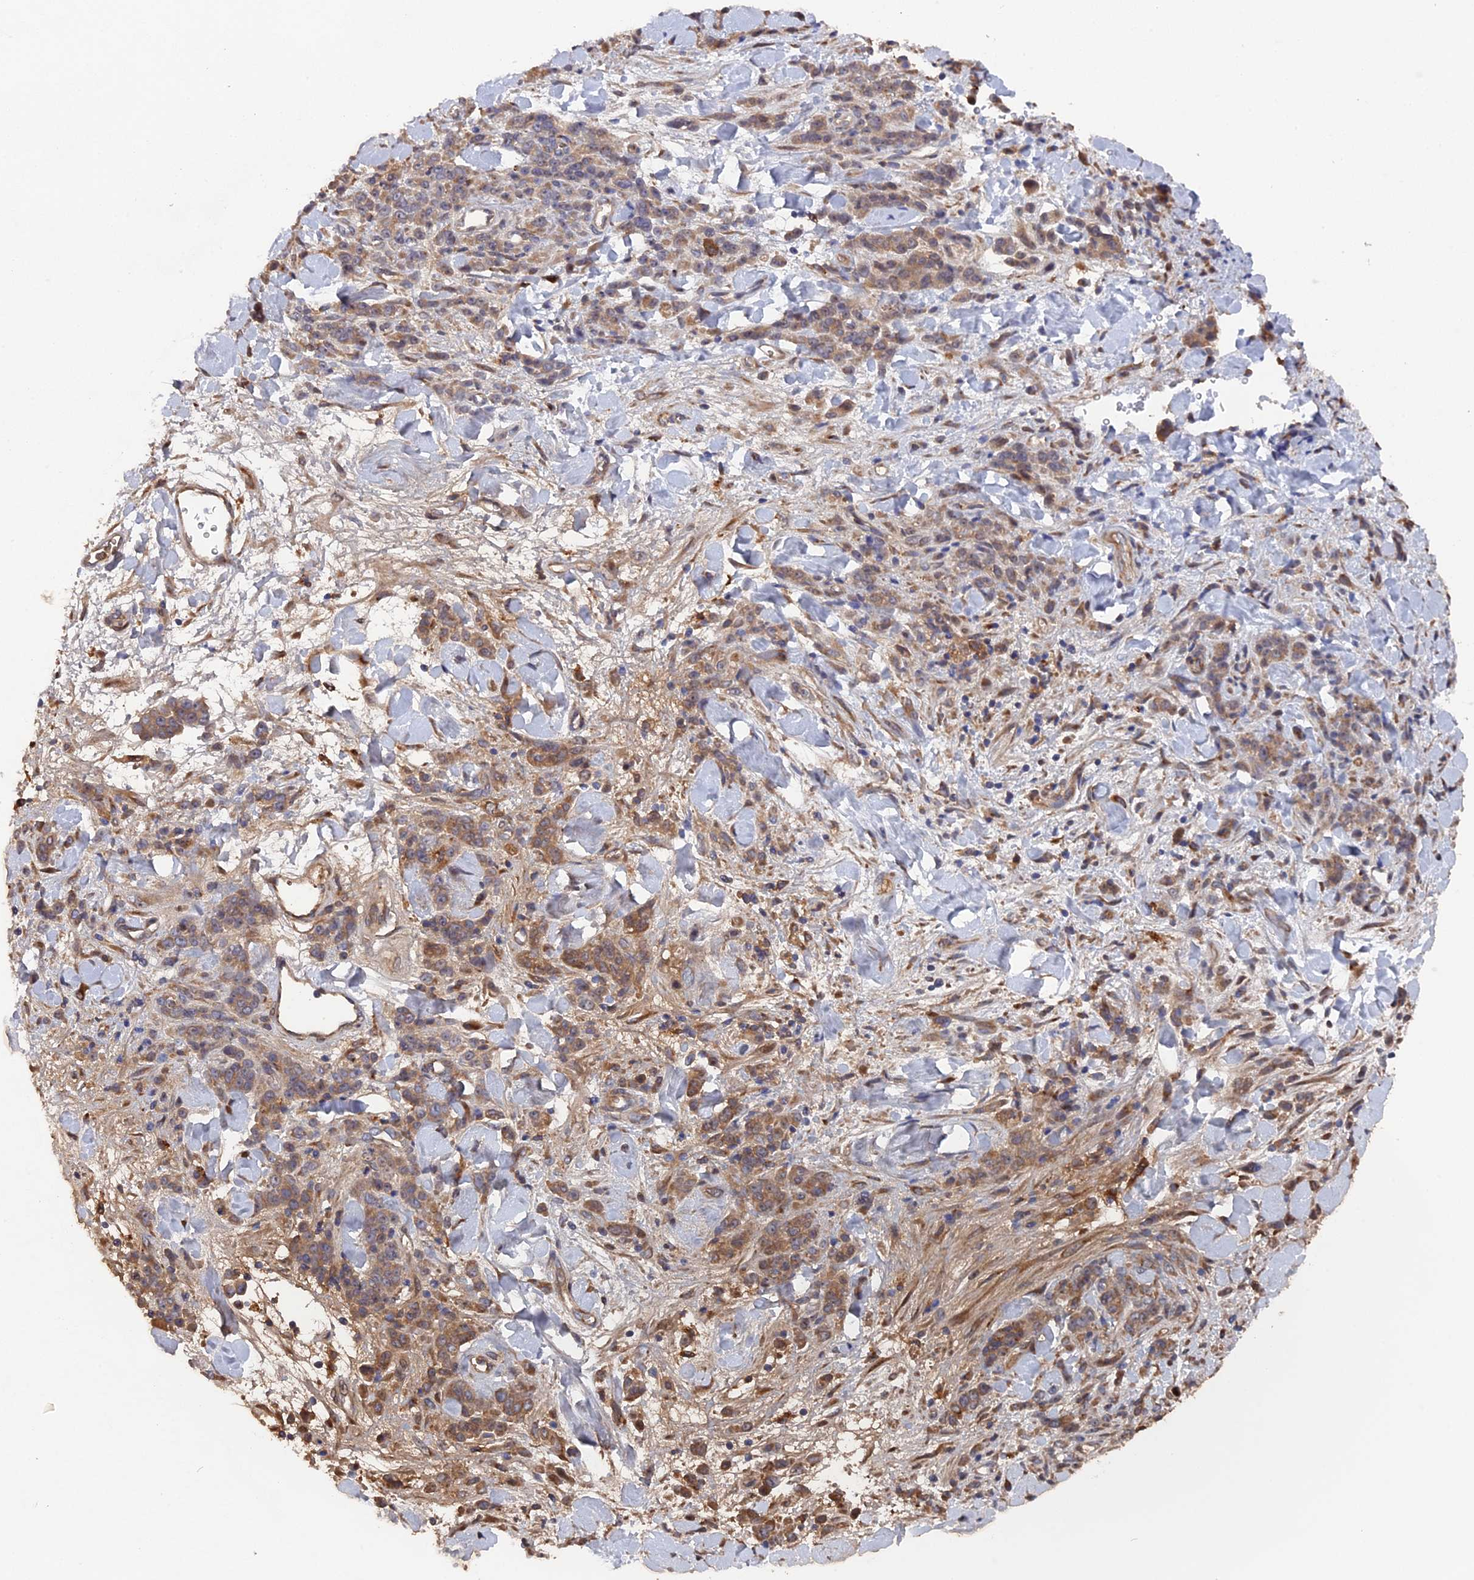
{"staining": {"intensity": "moderate", "quantity": ">75%", "location": "cytoplasmic/membranous"}, "tissue": "stomach cancer", "cell_type": "Tumor cells", "image_type": "cancer", "snomed": [{"axis": "morphology", "description": "Normal tissue, NOS"}, {"axis": "morphology", "description": "Adenocarcinoma, NOS"}, {"axis": "topography", "description": "Stomach"}], "caption": "Immunohistochemical staining of human adenocarcinoma (stomach) exhibits moderate cytoplasmic/membranous protein staining in approximately >75% of tumor cells. Using DAB (3,3'-diaminobenzidine) (brown) and hematoxylin (blue) stains, captured at high magnification using brightfield microscopy.", "gene": "VPS37C", "patient": {"sex": "male", "age": 82}}